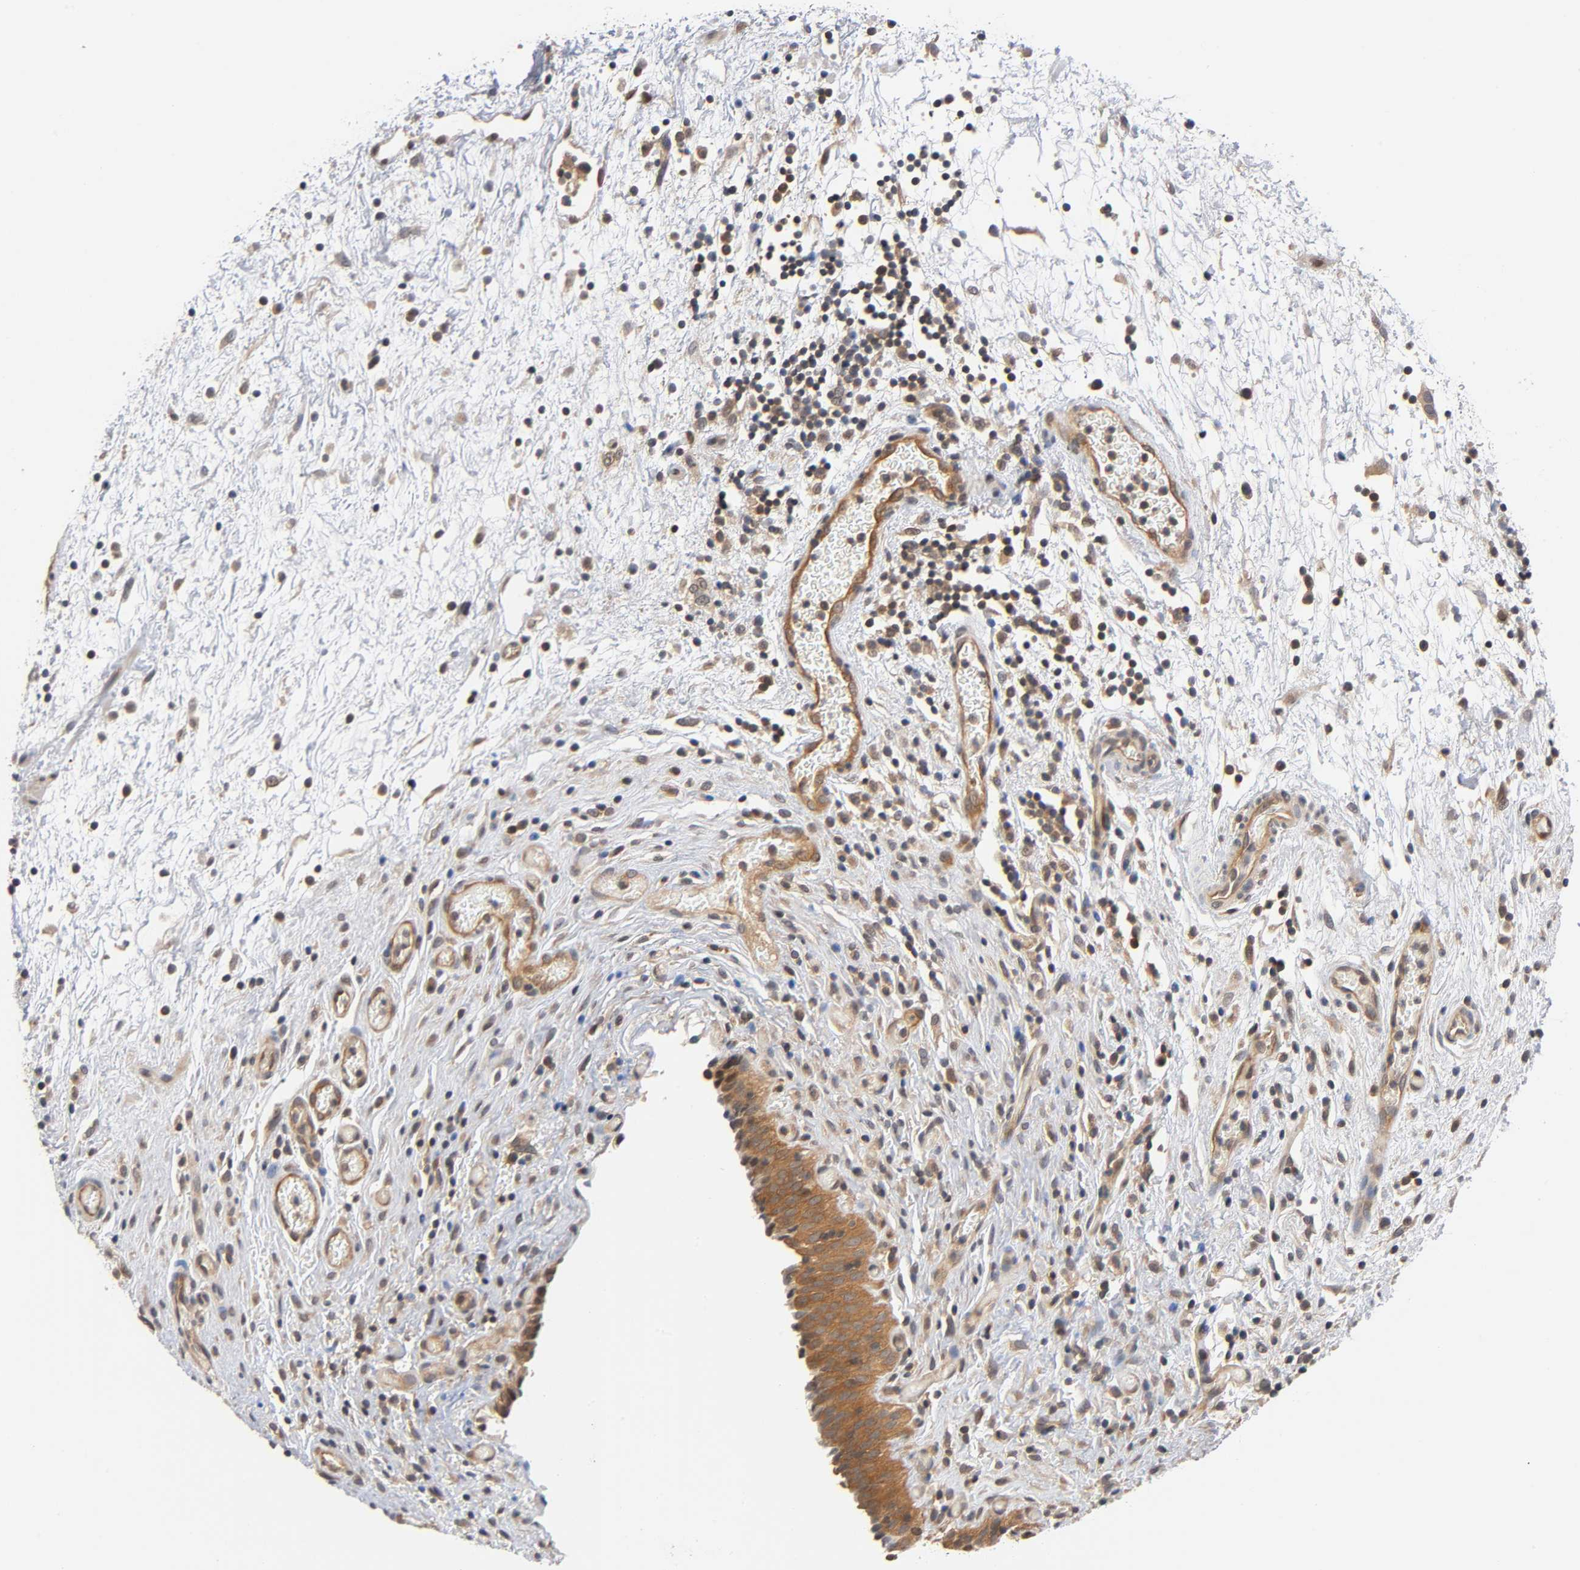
{"staining": {"intensity": "moderate", "quantity": ">75%", "location": "cytoplasmic/membranous"}, "tissue": "urinary bladder", "cell_type": "Urothelial cells", "image_type": "normal", "snomed": [{"axis": "morphology", "description": "Normal tissue, NOS"}, {"axis": "topography", "description": "Urinary bladder"}], "caption": "Brown immunohistochemical staining in unremarkable human urinary bladder demonstrates moderate cytoplasmic/membranous positivity in approximately >75% of urothelial cells. The staining was performed using DAB, with brown indicating positive protein expression. Nuclei are stained blue with hematoxylin.", "gene": "PRKAB1", "patient": {"sex": "male", "age": 51}}